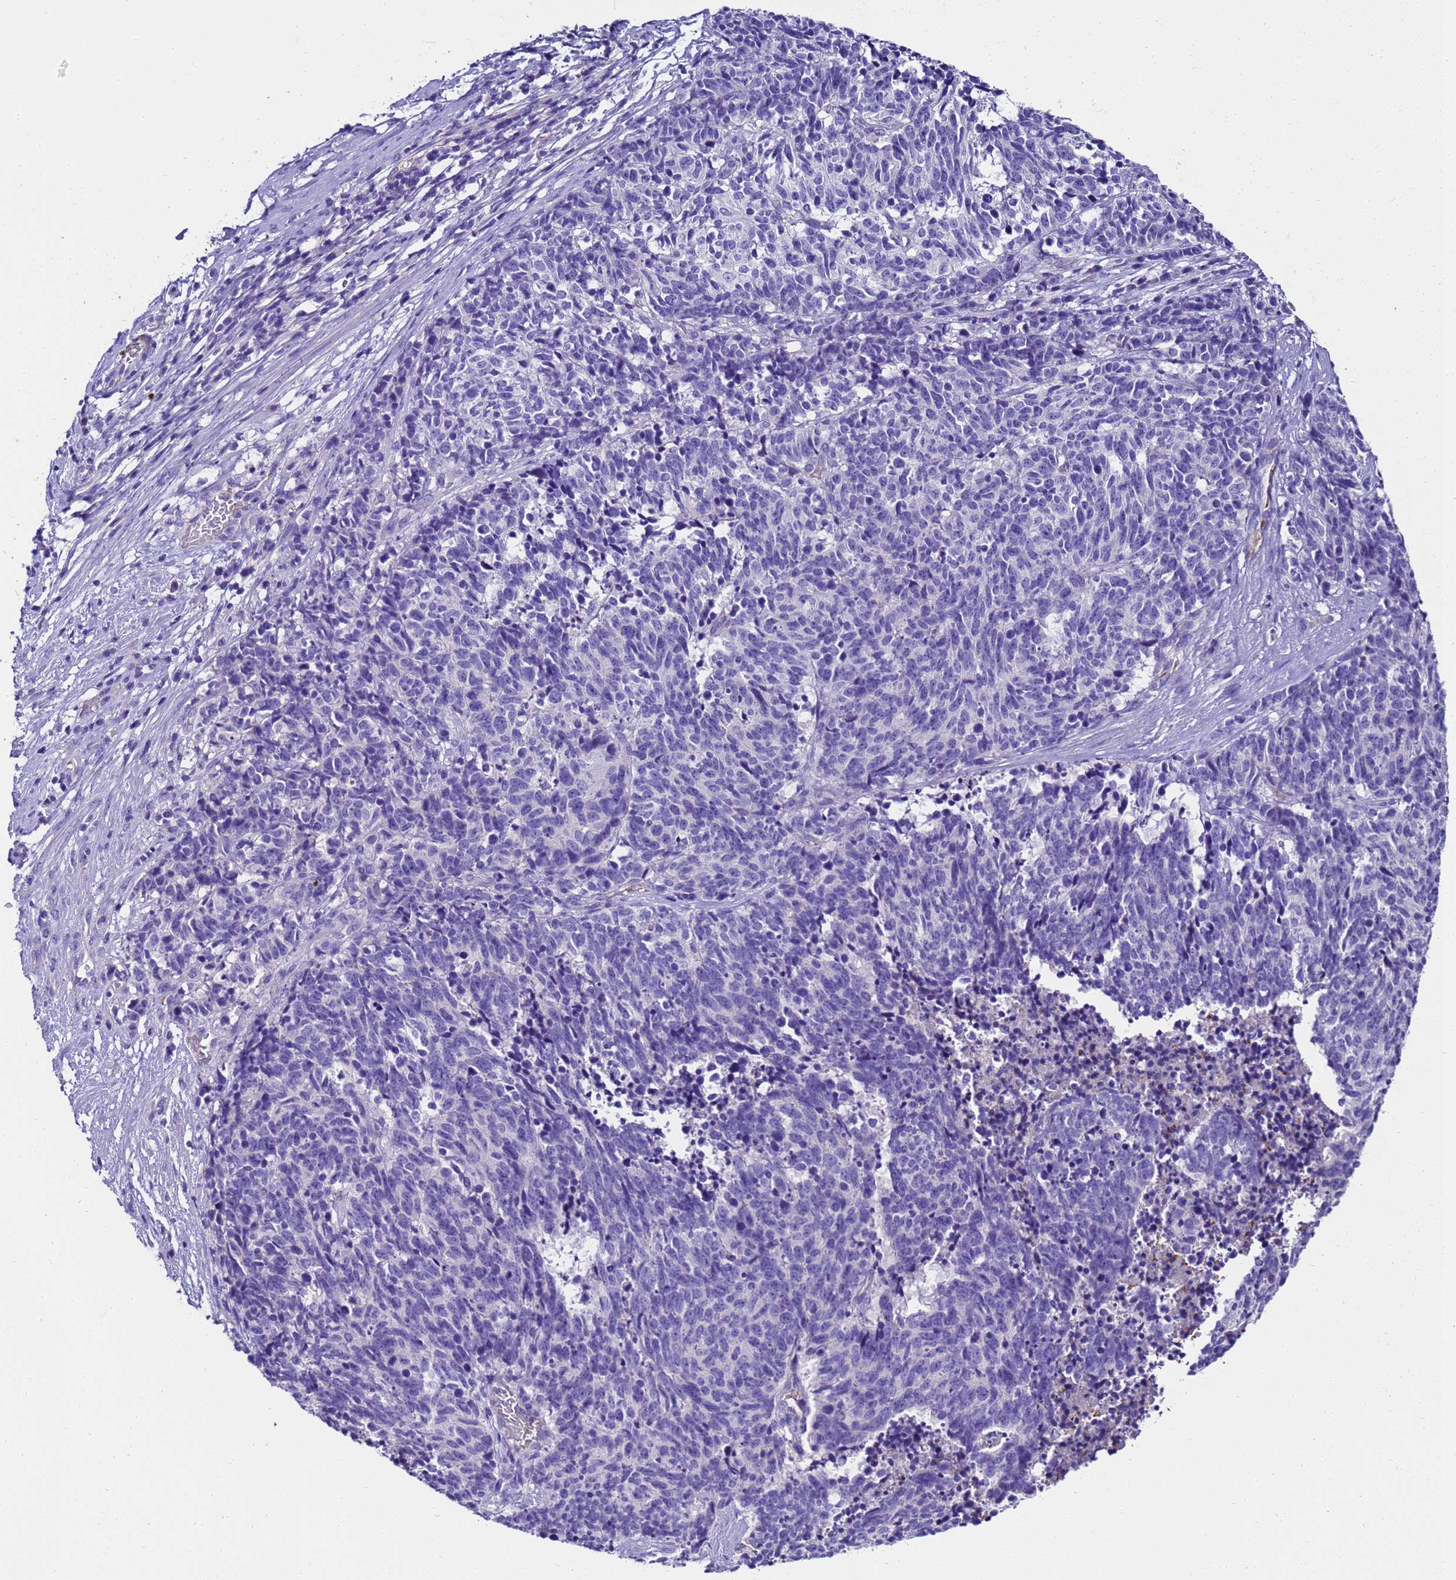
{"staining": {"intensity": "negative", "quantity": "none", "location": "none"}, "tissue": "cervical cancer", "cell_type": "Tumor cells", "image_type": "cancer", "snomed": [{"axis": "morphology", "description": "Squamous cell carcinoma, NOS"}, {"axis": "topography", "description": "Cervix"}], "caption": "Immunohistochemistry (IHC) of cervical squamous cell carcinoma exhibits no staining in tumor cells.", "gene": "UGT2A1", "patient": {"sex": "female", "age": 29}}